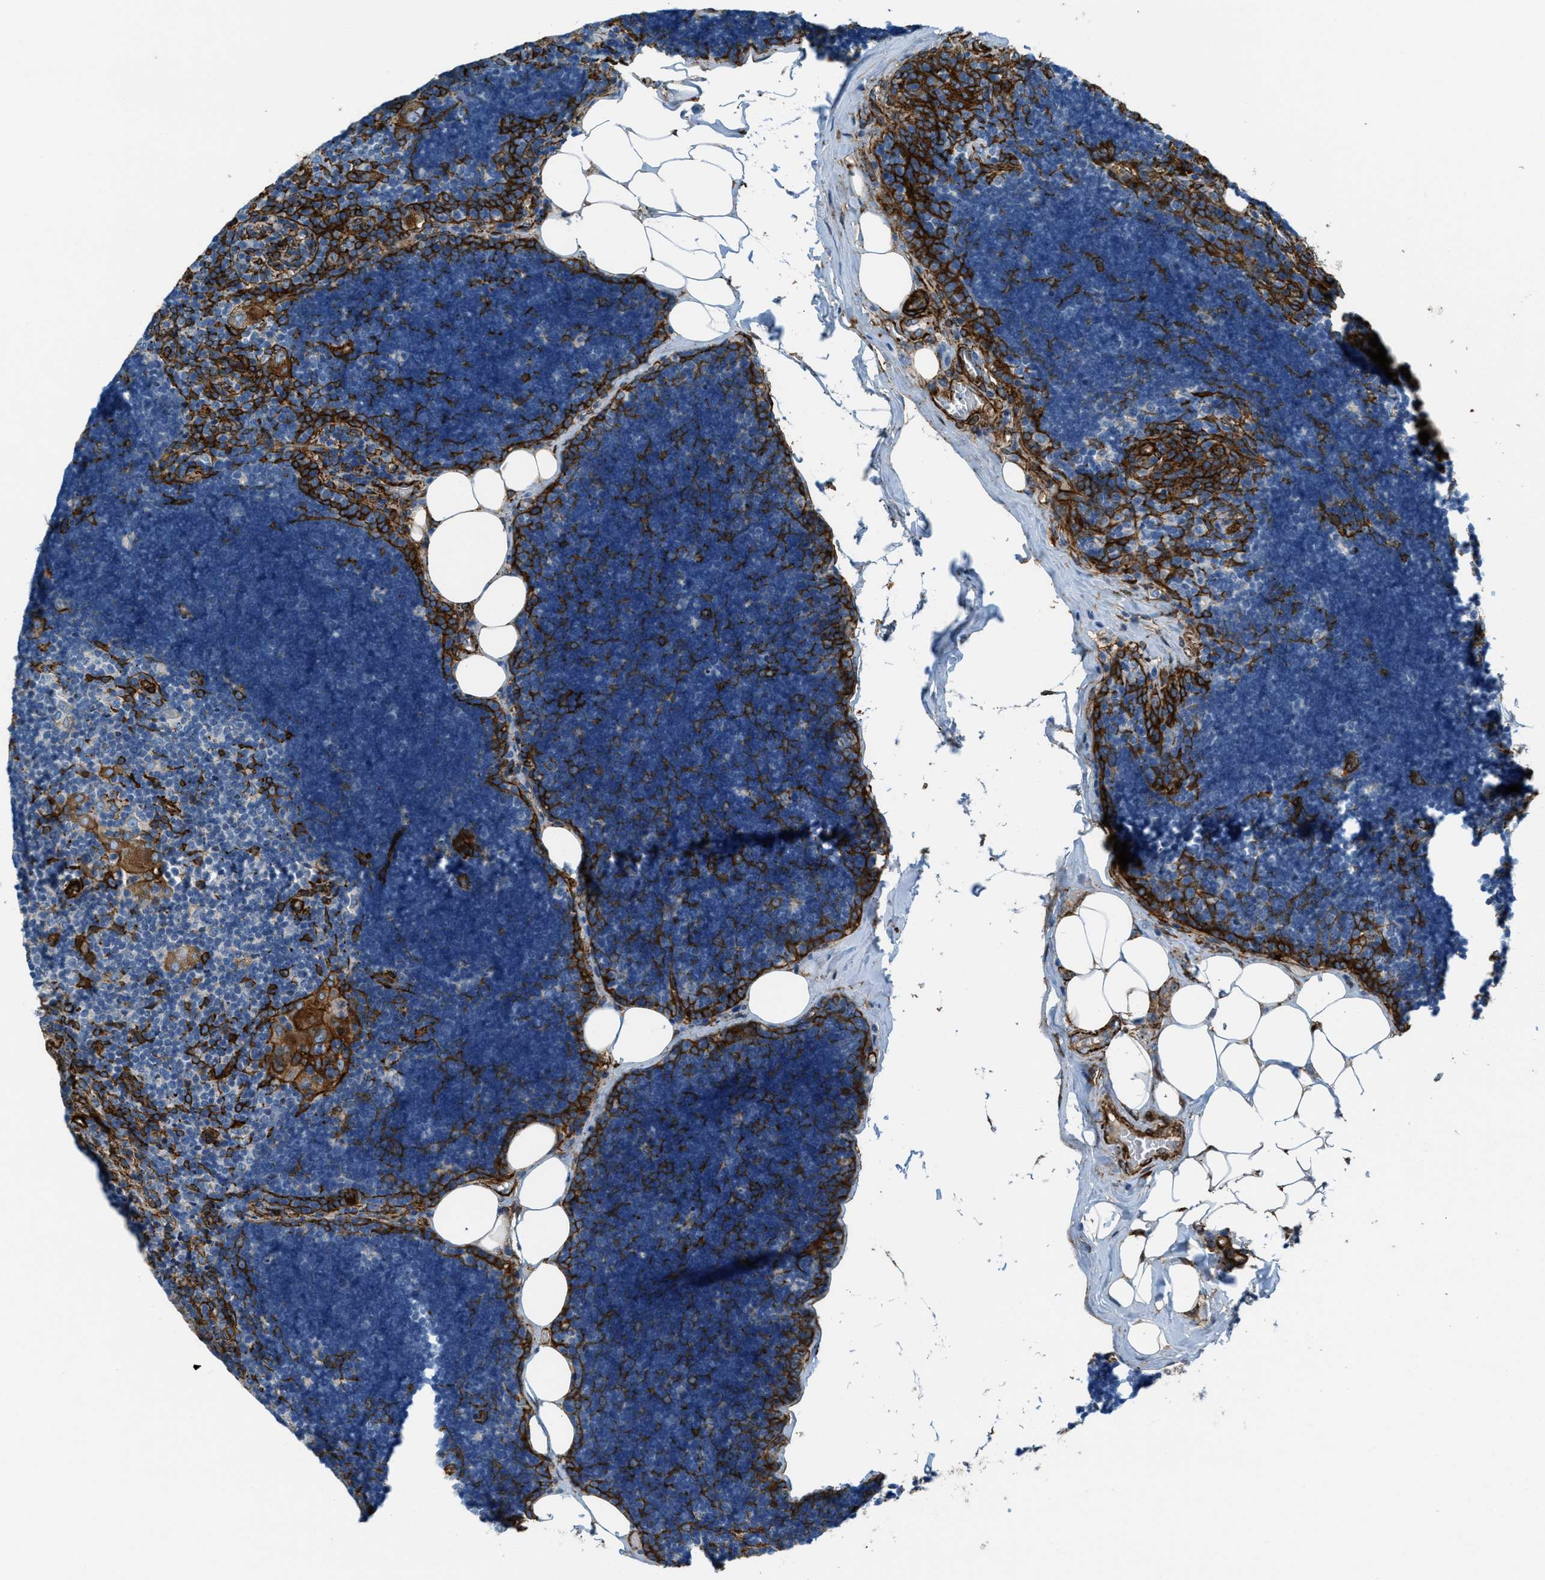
{"staining": {"intensity": "negative", "quantity": "none", "location": "none"}, "tissue": "lymph node", "cell_type": "Germinal center cells", "image_type": "normal", "snomed": [{"axis": "morphology", "description": "Normal tissue, NOS"}, {"axis": "topography", "description": "Lymph node"}], "caption": "A micrograph of human lymph node is negative for staining in germinal center cells. The staining was performed using DAB (3,3'-diaminobenzidine) to visualize the protein expression in brown, while the nuclei were stained in blue with hematoxylin (Magnification: 20x).", "gene": "CALD1", "patient": {"sex": "male", "age": 33}}